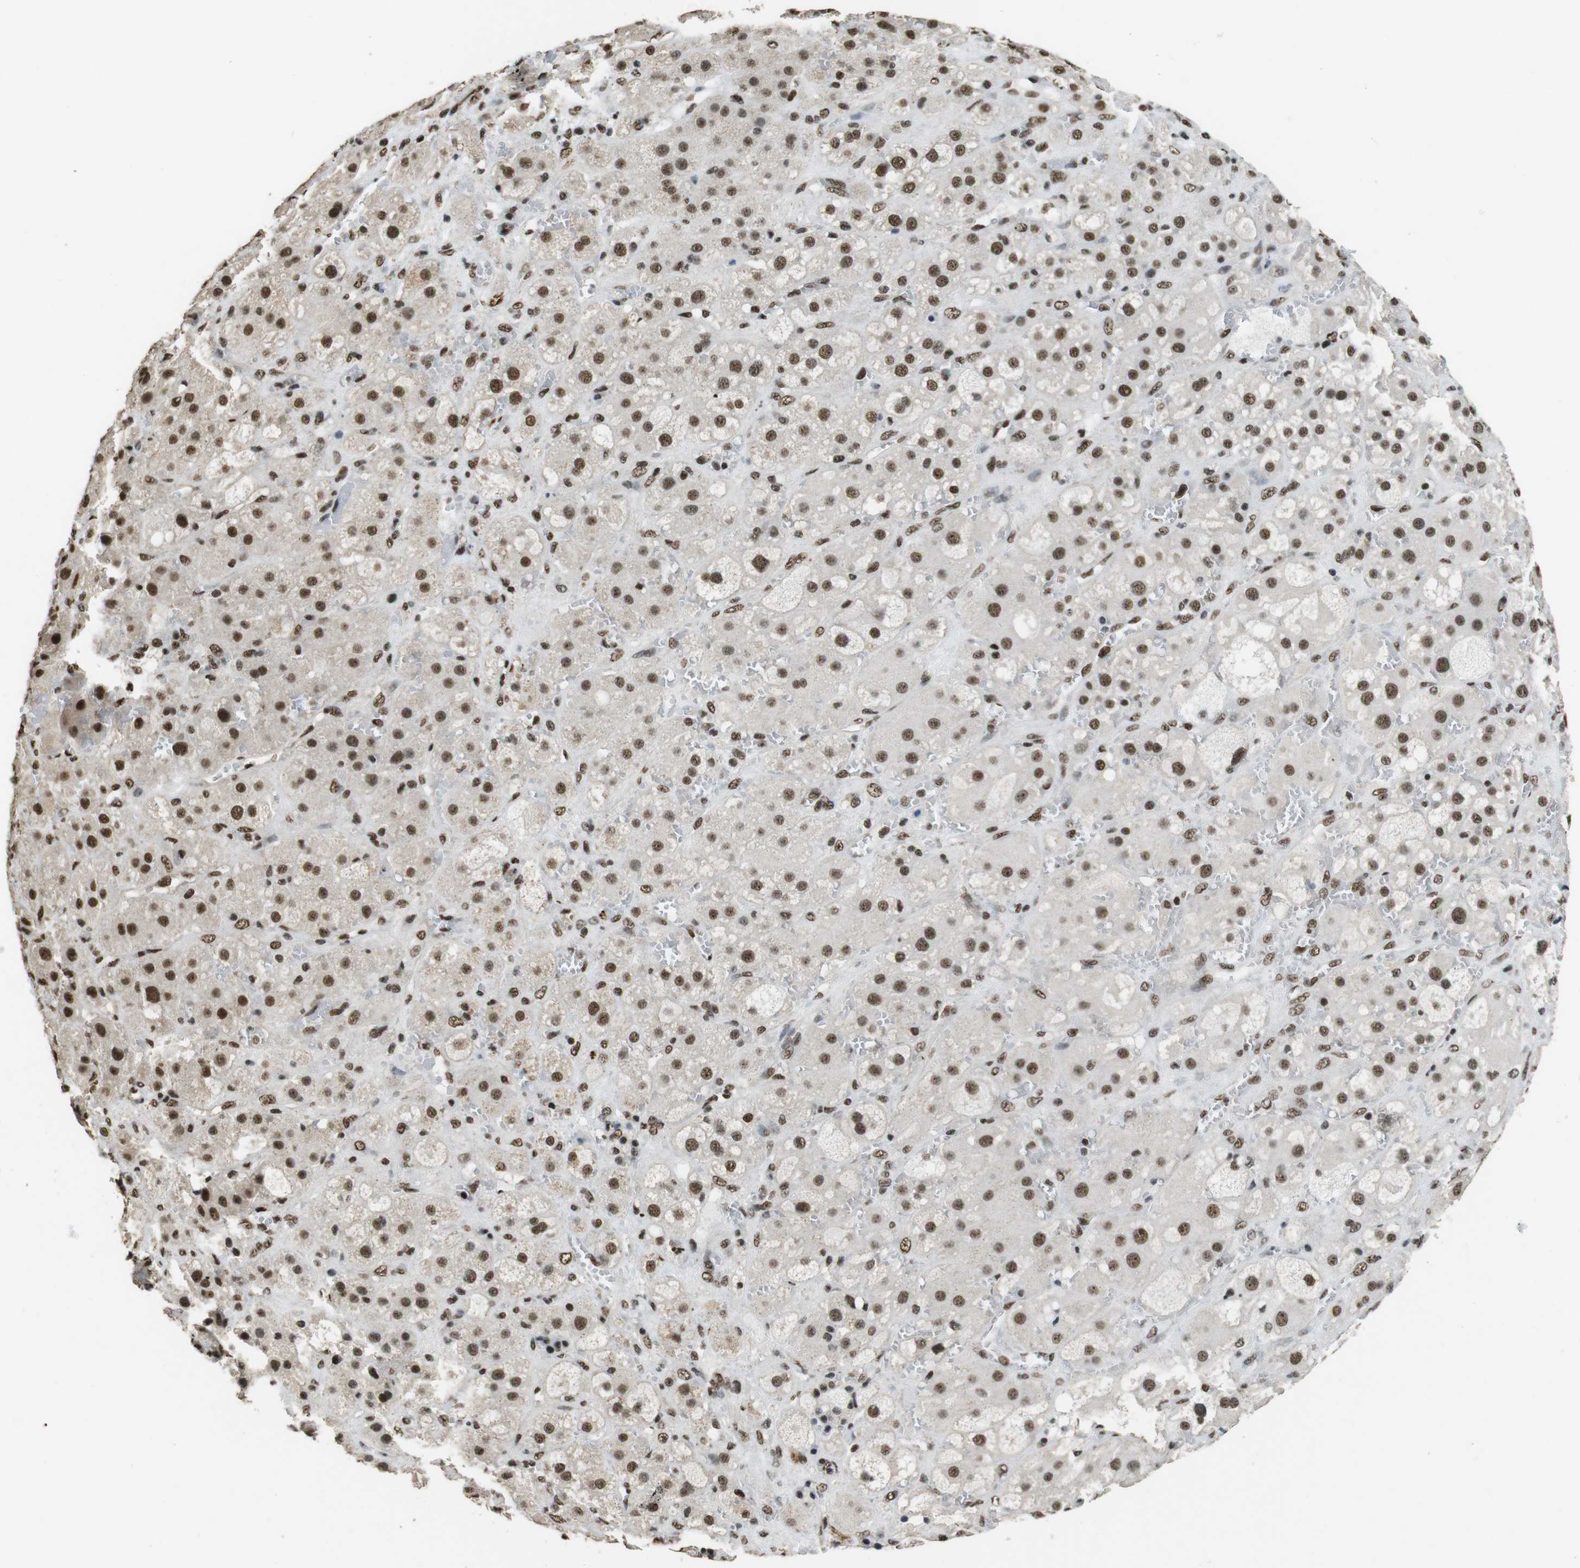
{"staining": {"intensity": "strong", "quantity": ">75%", "location": "nuclear"}, "tissue": "adrenal gland", "cell_type": "Glandular cells", "image_type": "normal", "snomed": [{"axis": "morphology", "description": "Normal tissue, NOS"}, {"axis": "topography", "description": "Adrenal gland"}], "caption": "DAB immunohistochemical staining of unremarkable human adrenal gland reveals strong nuclear protein positivity in about >75% of glandular cells.", "gene": "CSNK2B", "patient": {"sex": "female", "age": 47}}